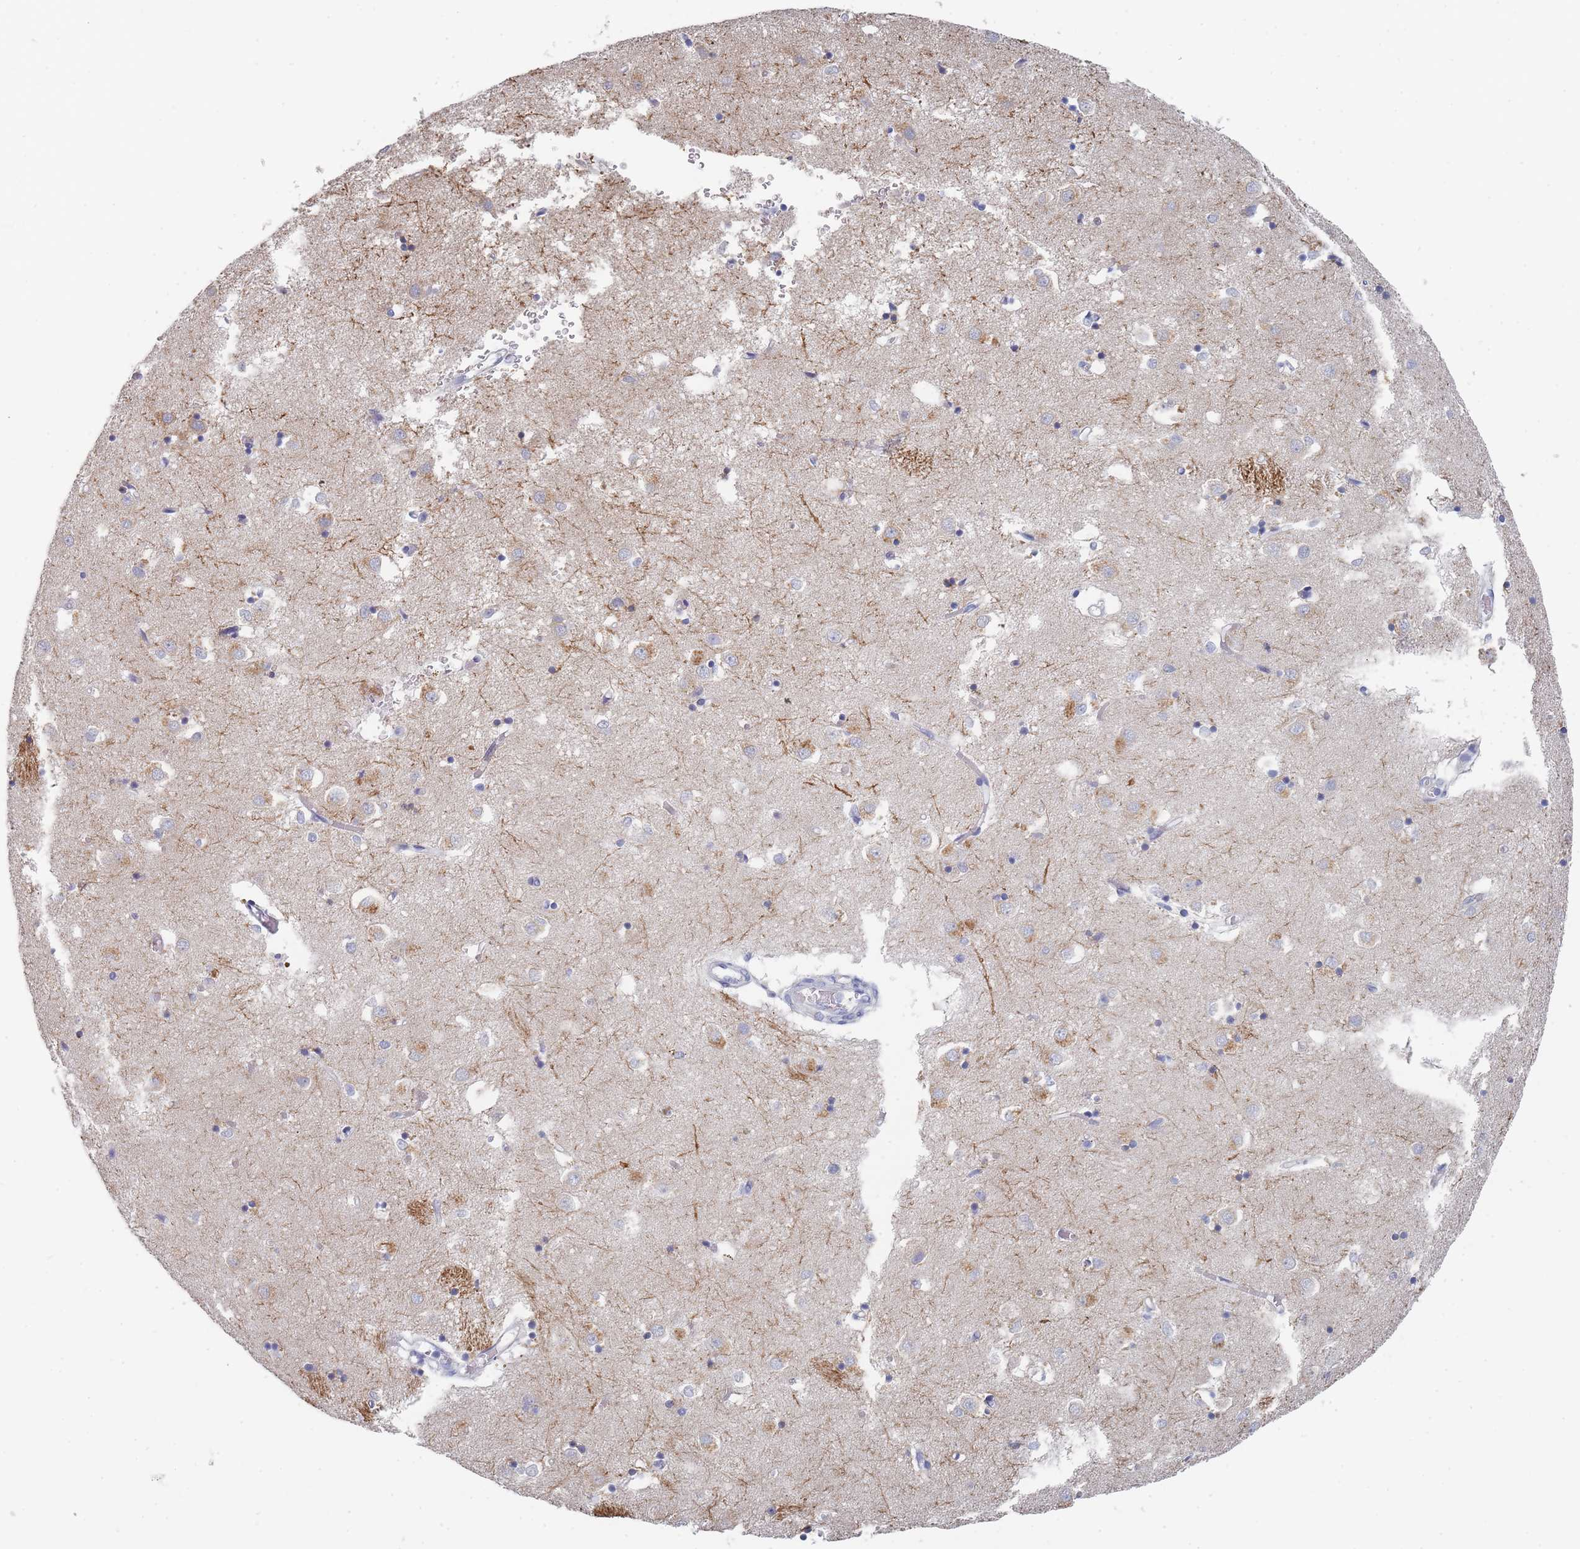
{"staining": {"intensity": "negative", "quantity": "none", "location": "none"}, "tissue": "caudate", "cell_type": "Glial cells", "image_type": "normal", "snomed": [{"axis": "morphology", "description": "Normal tissue, NOS"}, {"axis": "topography", "description": "Lateral ventricle wall"}], "caption": "This histopathology image is of benign caudate stained with immunohistochemistry to label a protein in brown with the nuclei are counter-stained blue. There is no positivity in glial cells.", "gene": "ACAD11", "patient": {"sex": "male", "age": 70}}